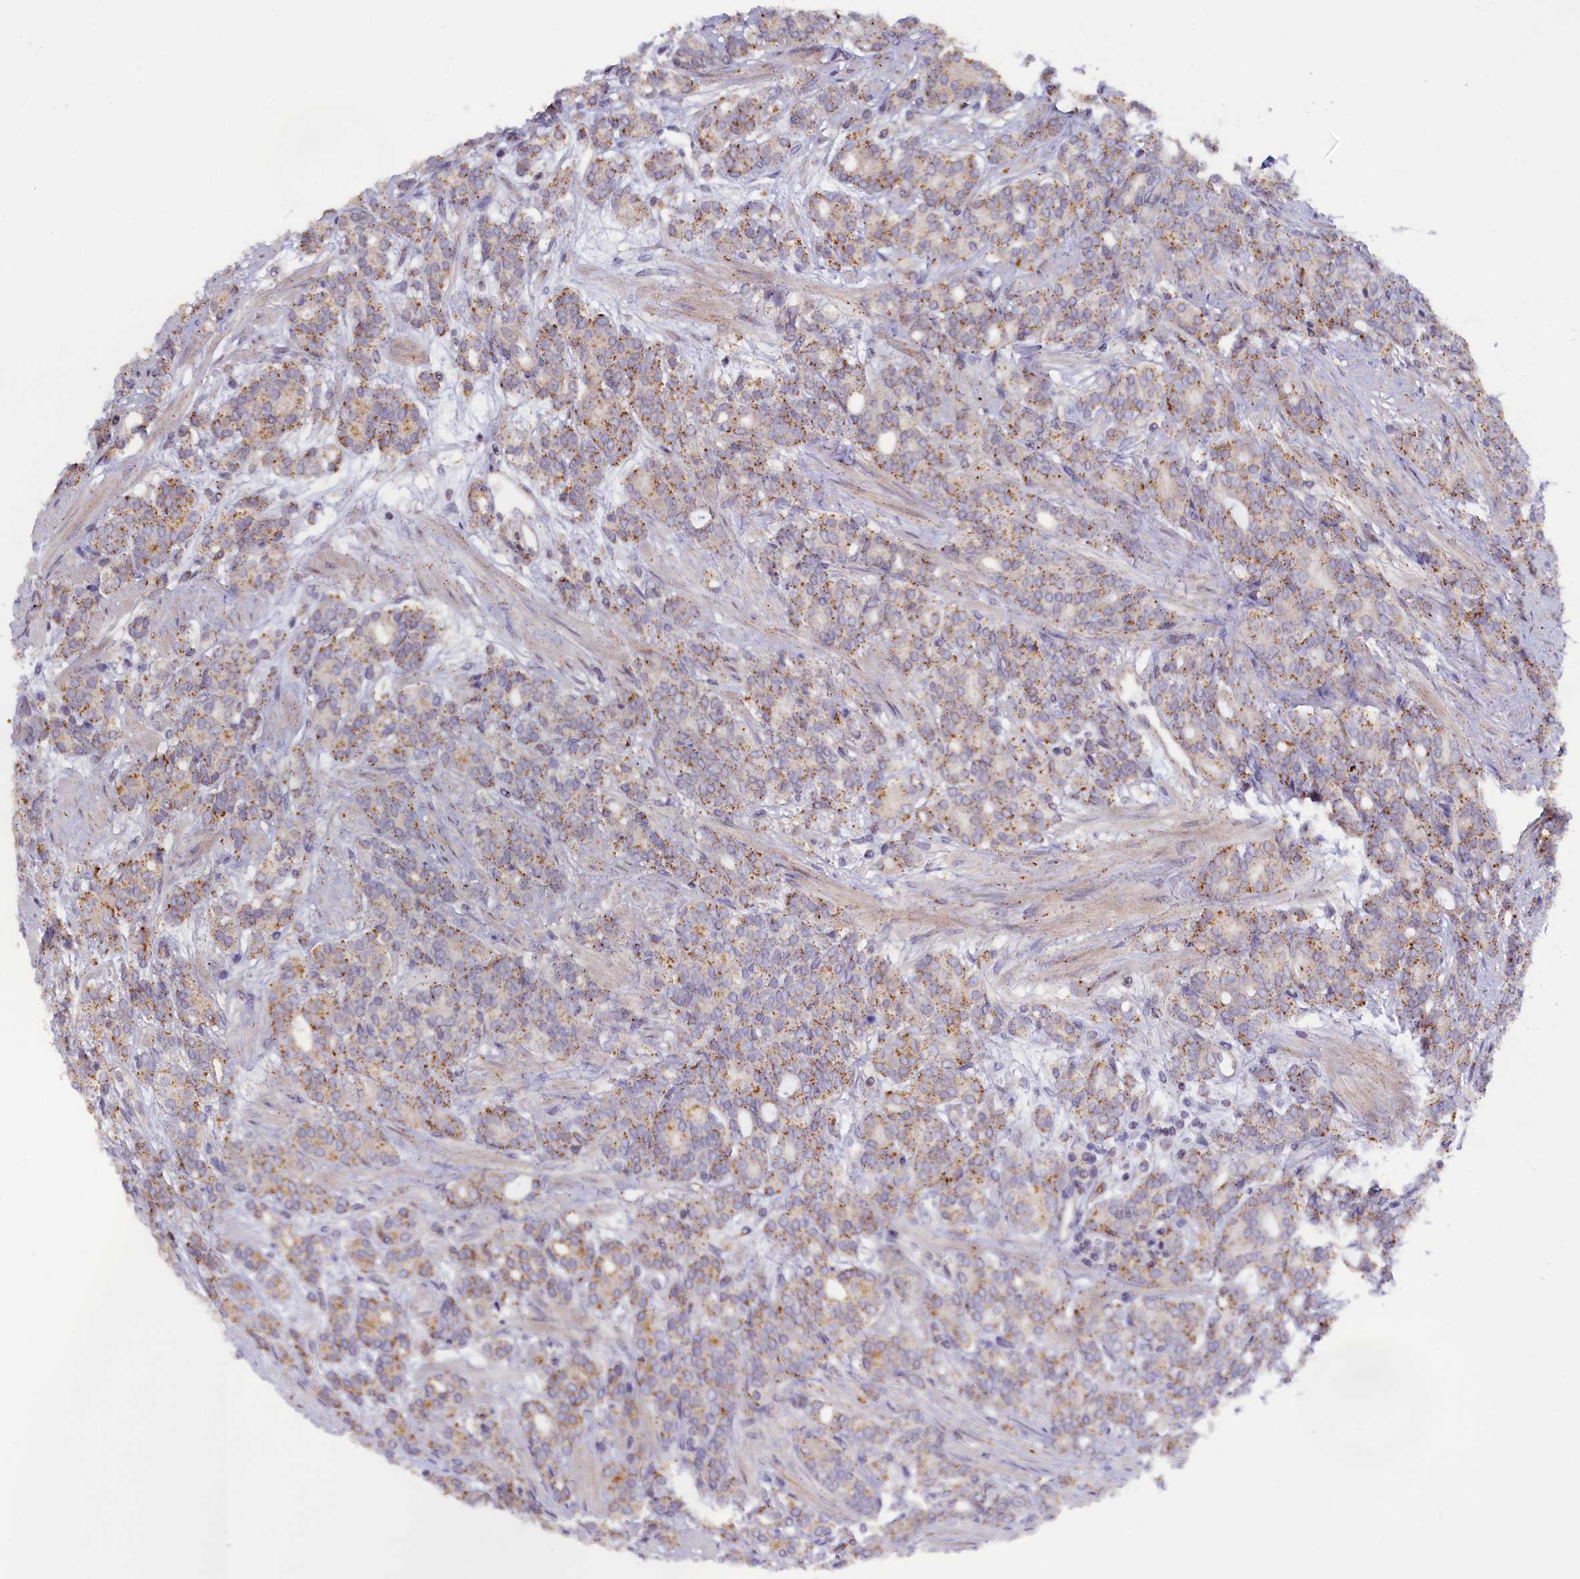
{"staining": {"intensity": "weak", "quantity": ">75%", "location": "cytoplasmic/membranous"}, "tissue": "prostate cancer", "cell_type": "Tumor cells", "image_type": "cancer", "snomed": [{"axis": "morphology", "description": "Adenocarcinoma, High grade"}, {"axis": "topography", "description": "Prostate"}], "caption": "A brown stain labels weak cytoplasmic/membranous staining of a protein in human prostate cancer tumor cells.", "gene": "HYKK", "patient": {"sex": "male", "age": 62}}